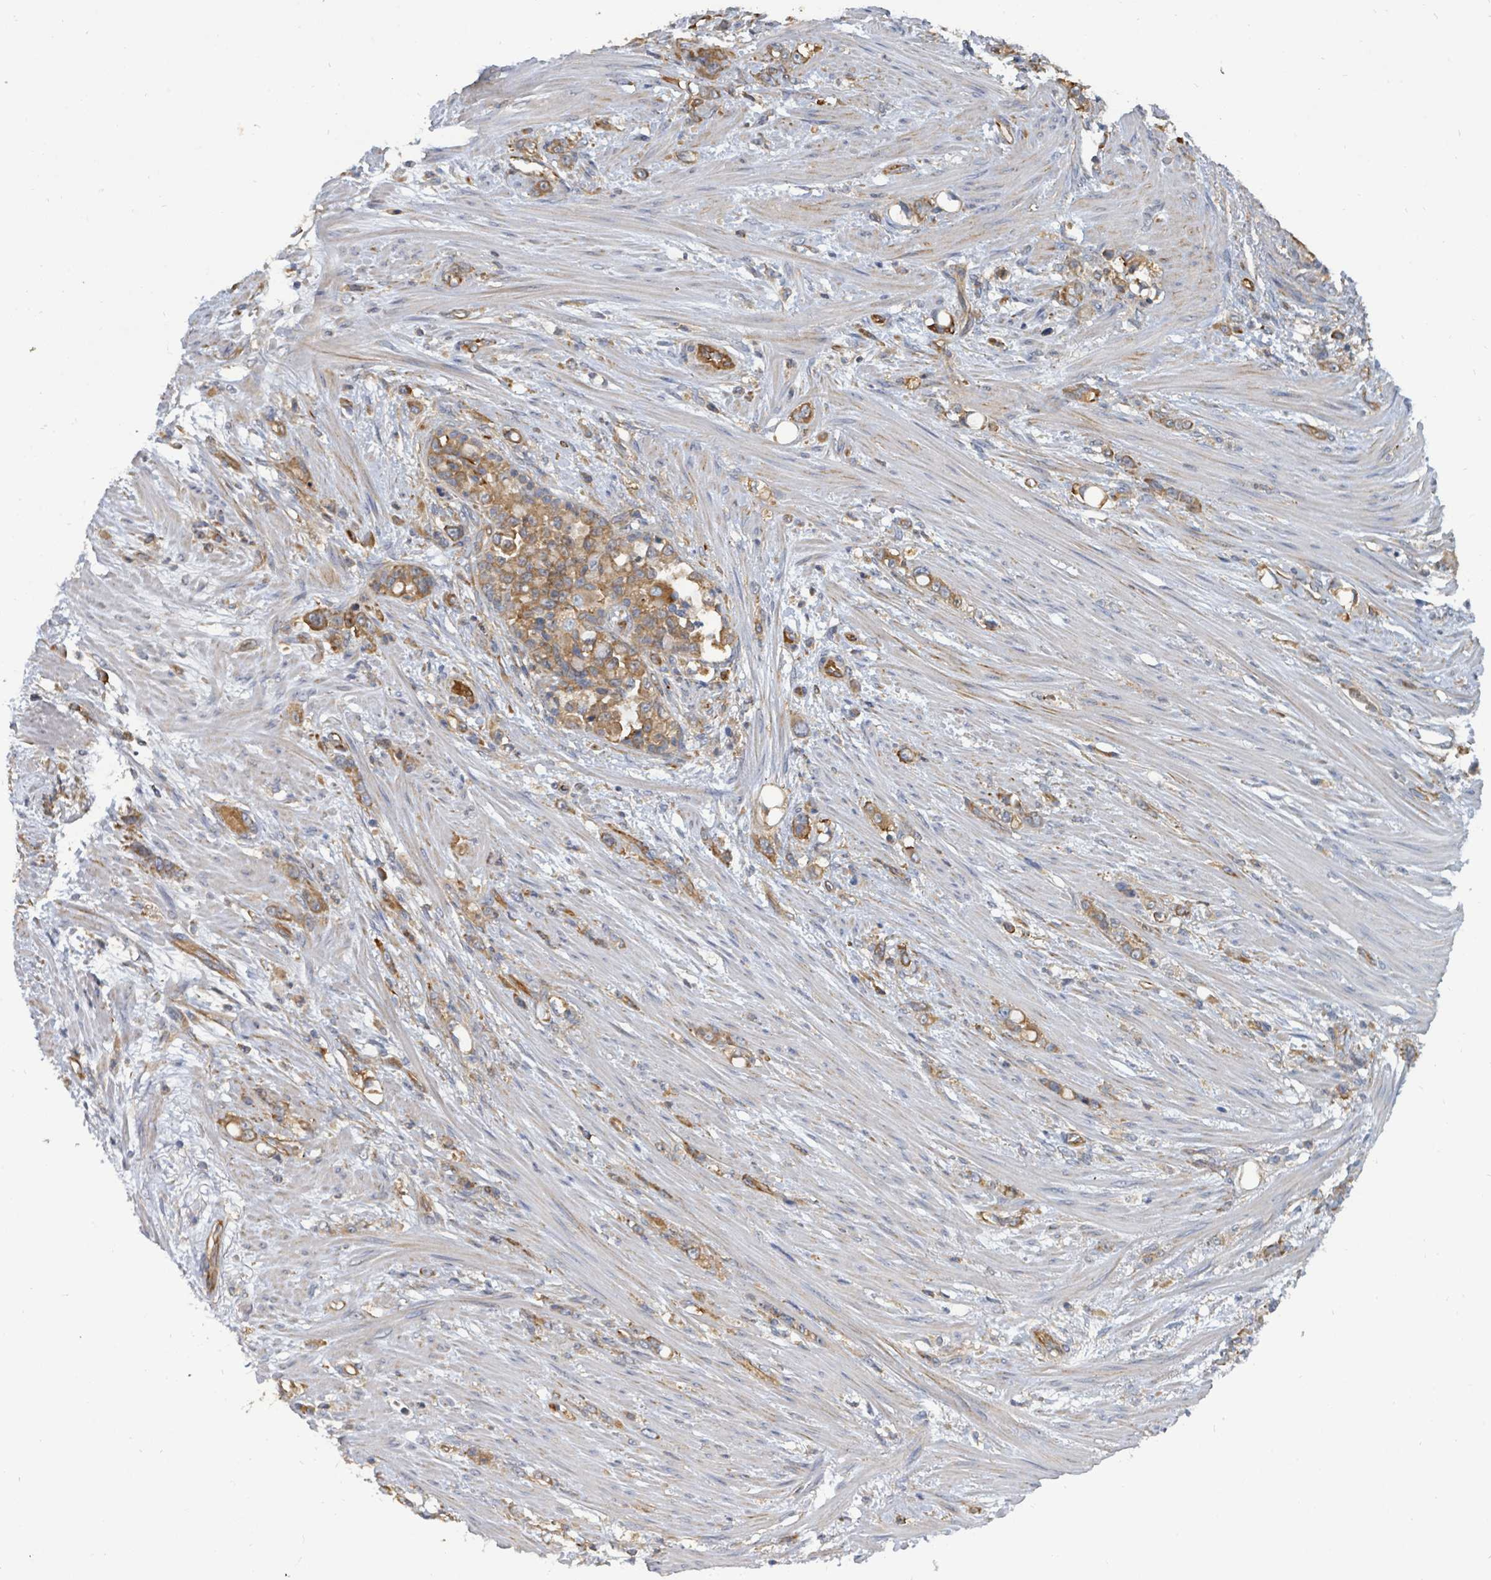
{"staining": {"intensity": "moderate", "quantity": ">75%", "location": "cytoplasmic/membranous"}, "tissue": "stomach cancer", "cell_type": "Tumor cells", "image_type": "cancer", "snomed": [{"axis": "morphology", "description": "Normal tissue, NOS"}, {"axis": "morphology", "description": "Adenocarcinoma, NOS"}, {"axis": "topography", "description": "Stomach"}], "caption": "Human stomach cancer stained with a brown dye exhibits moderate cytoplasmic/membranous positive staining in approximately >75% of tumor cells.", "gene": "BOLA2B", "patient": {"sex": "female", "age": 79}}